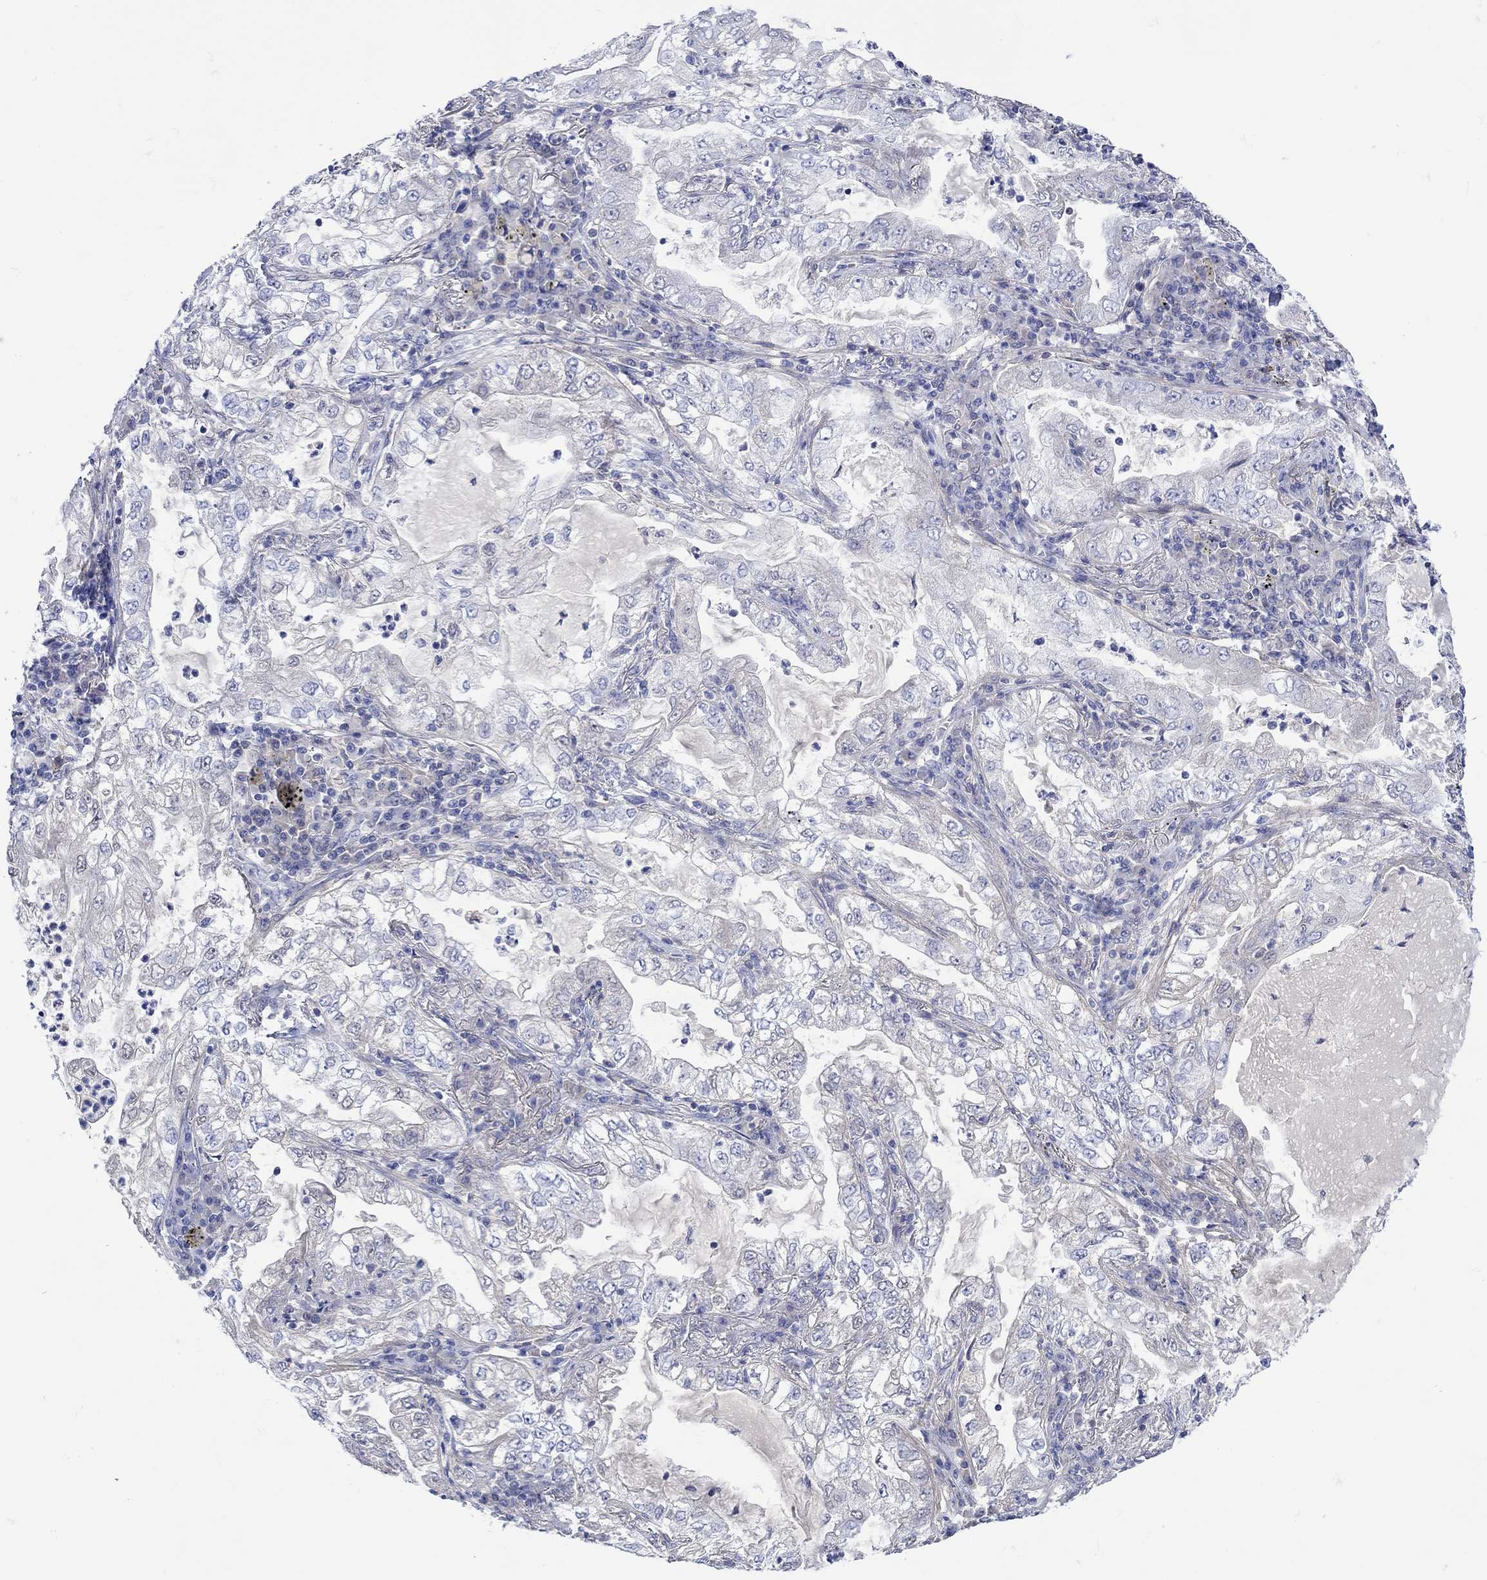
{"staining": {"intensity": "negative", "quantity": "none", "location": "none"}, "tissue": "lung cancer", "cell_type": "Tumor cells", "image_type": "cancer", "snomed": [{"axis": "morphology", "description": "Adenocarcinoma, NOS"}, {"axis": "topography", "description": "Lung"}], "caption": "Immunohistochemistry (IHC) micrograph of lung cancer (adenocarcinoma) stained for a protein (brown), which exhibits no expression in tumor cells.", "gene": "MSI1", "patient": {"sex": "female", "age": 73}}